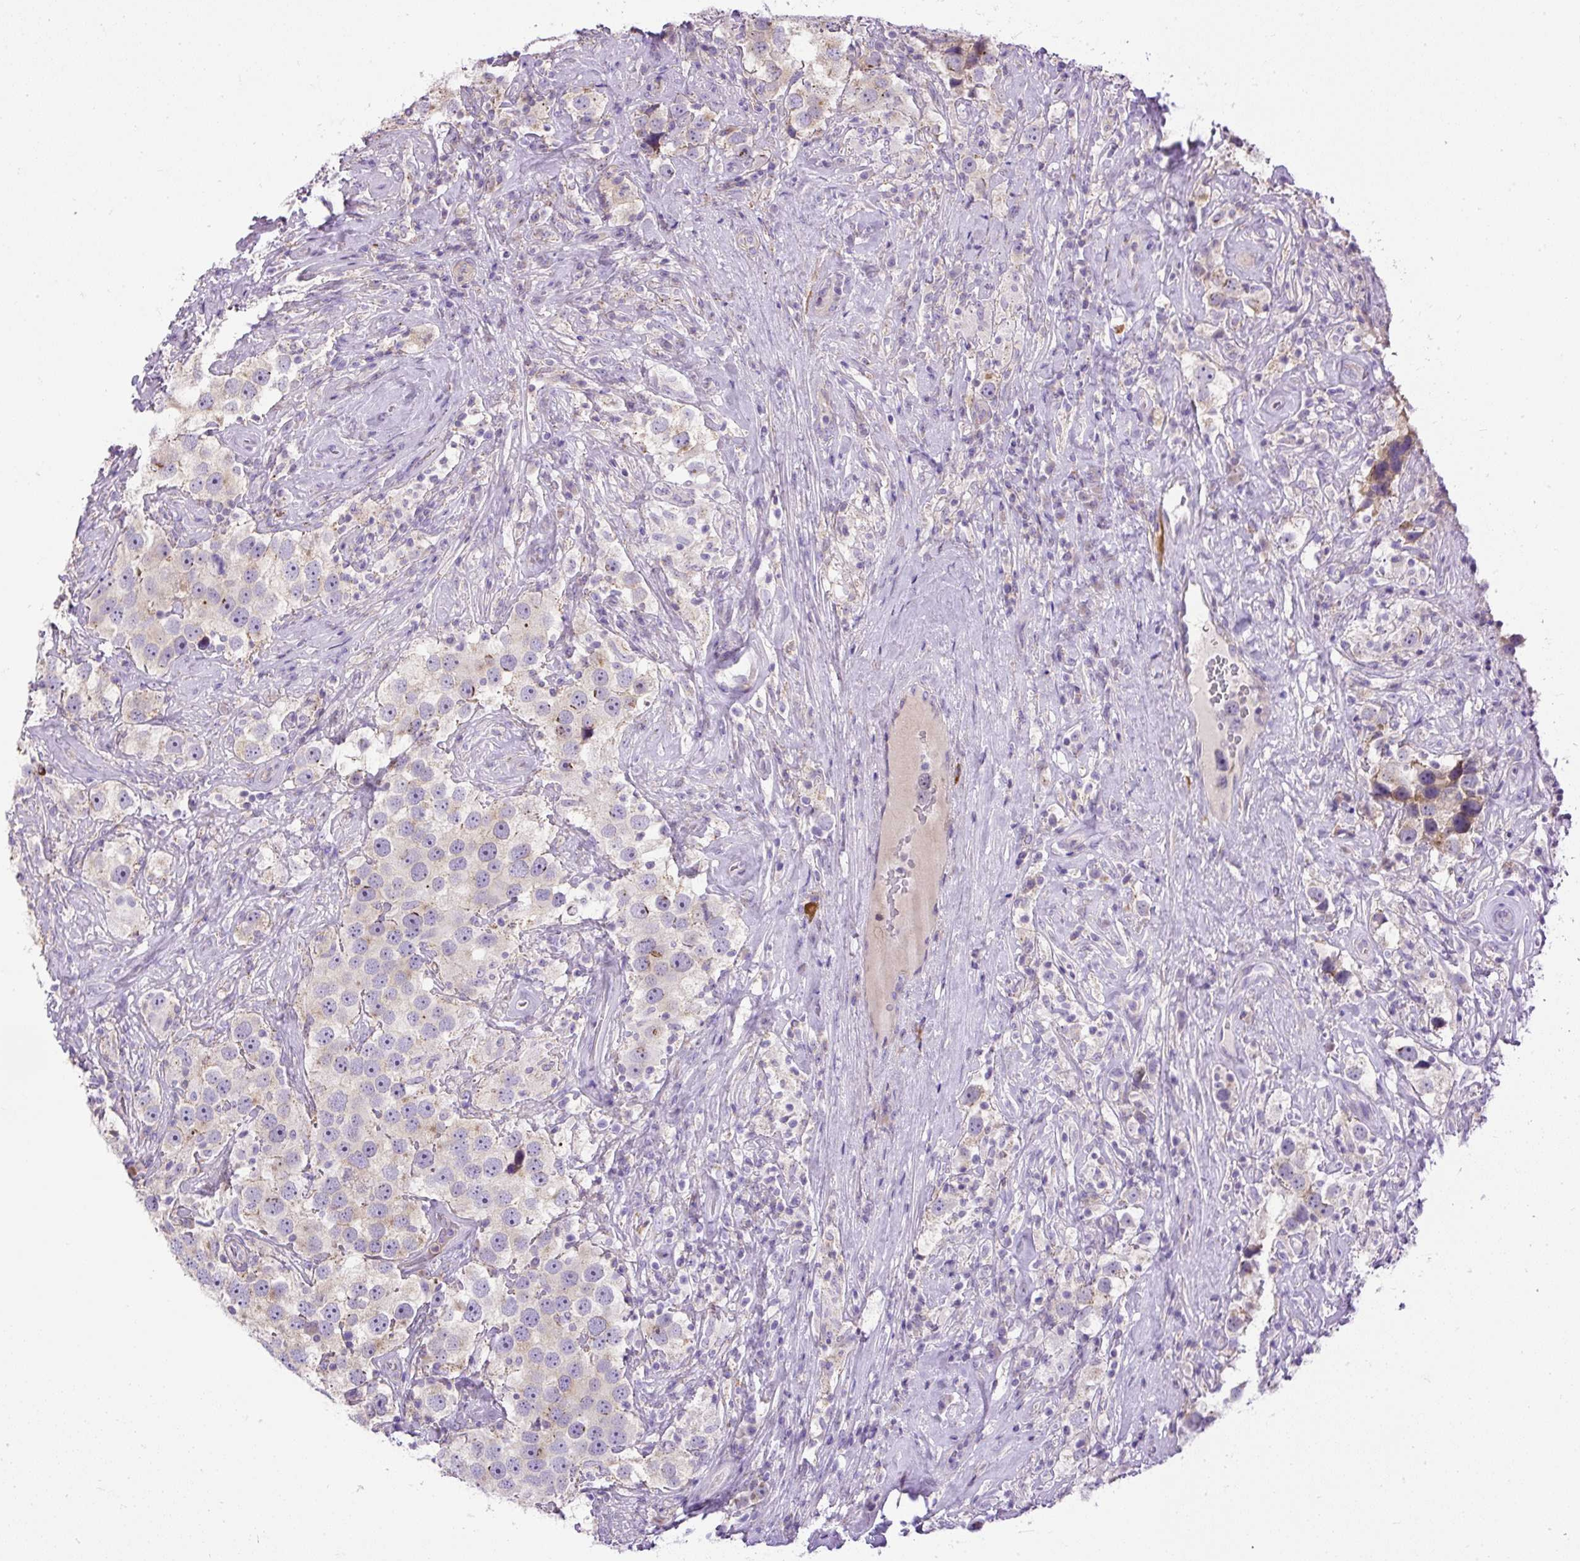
{"staining": {"intensity": "weak", "quantity": "25%-75%", "location": "cytoplasmic/membranous"}, "tissue": "testis cancer", "cell_type": "Tumor cells", "image_type": "cancer", "snomed": [{"axis": "morphology", "description": "Seminoma, NOS"}, {"axis": "topography", "description": "Testis"}], "caption": "Human testis seminoma stained with a brown dye demonstrates weak cytoplasmic/membranous positive expression in about 25%-75% of tumor cells.", "gene": "CFAP47", "patient": {"sex": "male", "age": 49}}